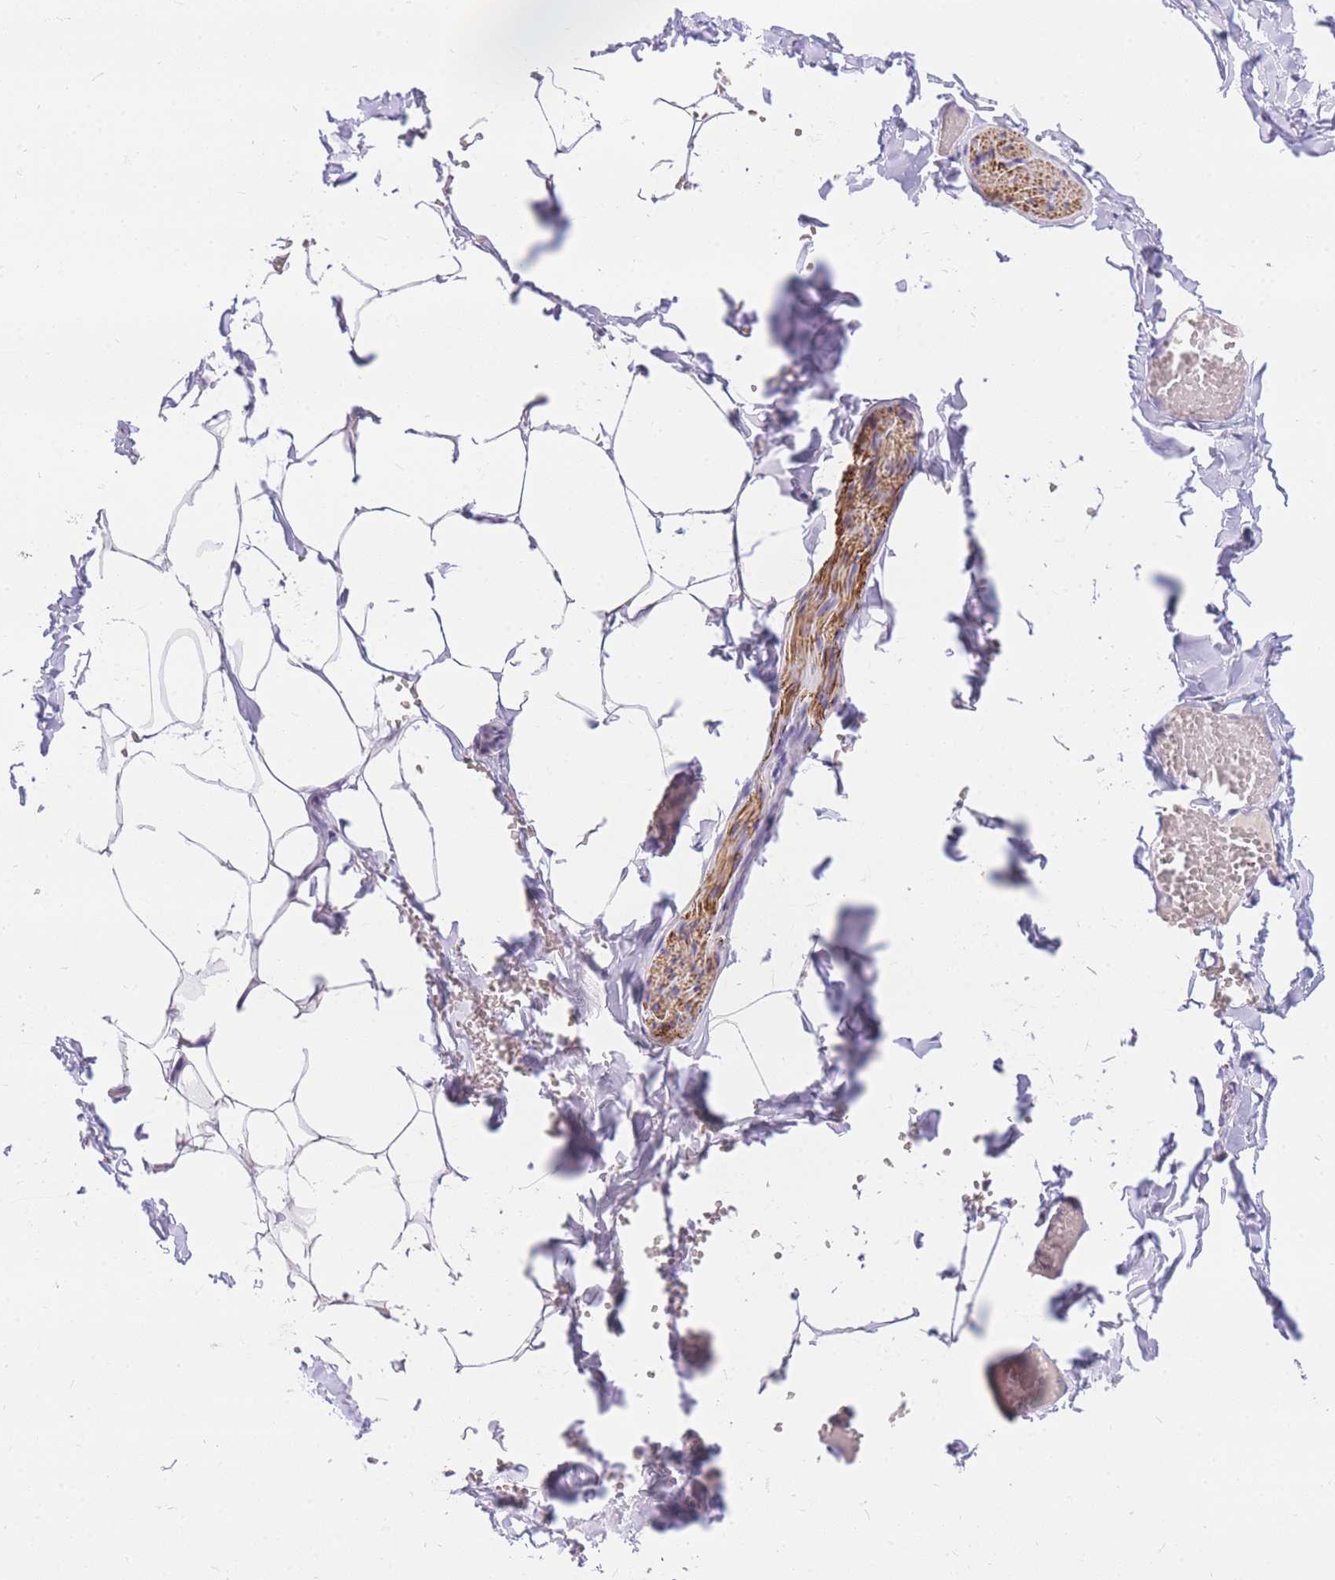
{"staining": {"intensity": "negative", "quantity": "none", "location": "none"}, "tissue": "adipose tissue", "cell_type": "Adipocytes", "image_type": "normal", "snomed": [{"axis": "morphology", "description": "Normal tissue, NOS"}, {"axis": "topography", "description": "Gallbladder"}, {"axis": "topography", "description": "Peripheral nerve tissue"}], "caption": "The micrograph reveals no significant staining in adipocytes of adipose tissue.", "gene": "UPK1A", "patient": {"sex": "male", "age": 38}}